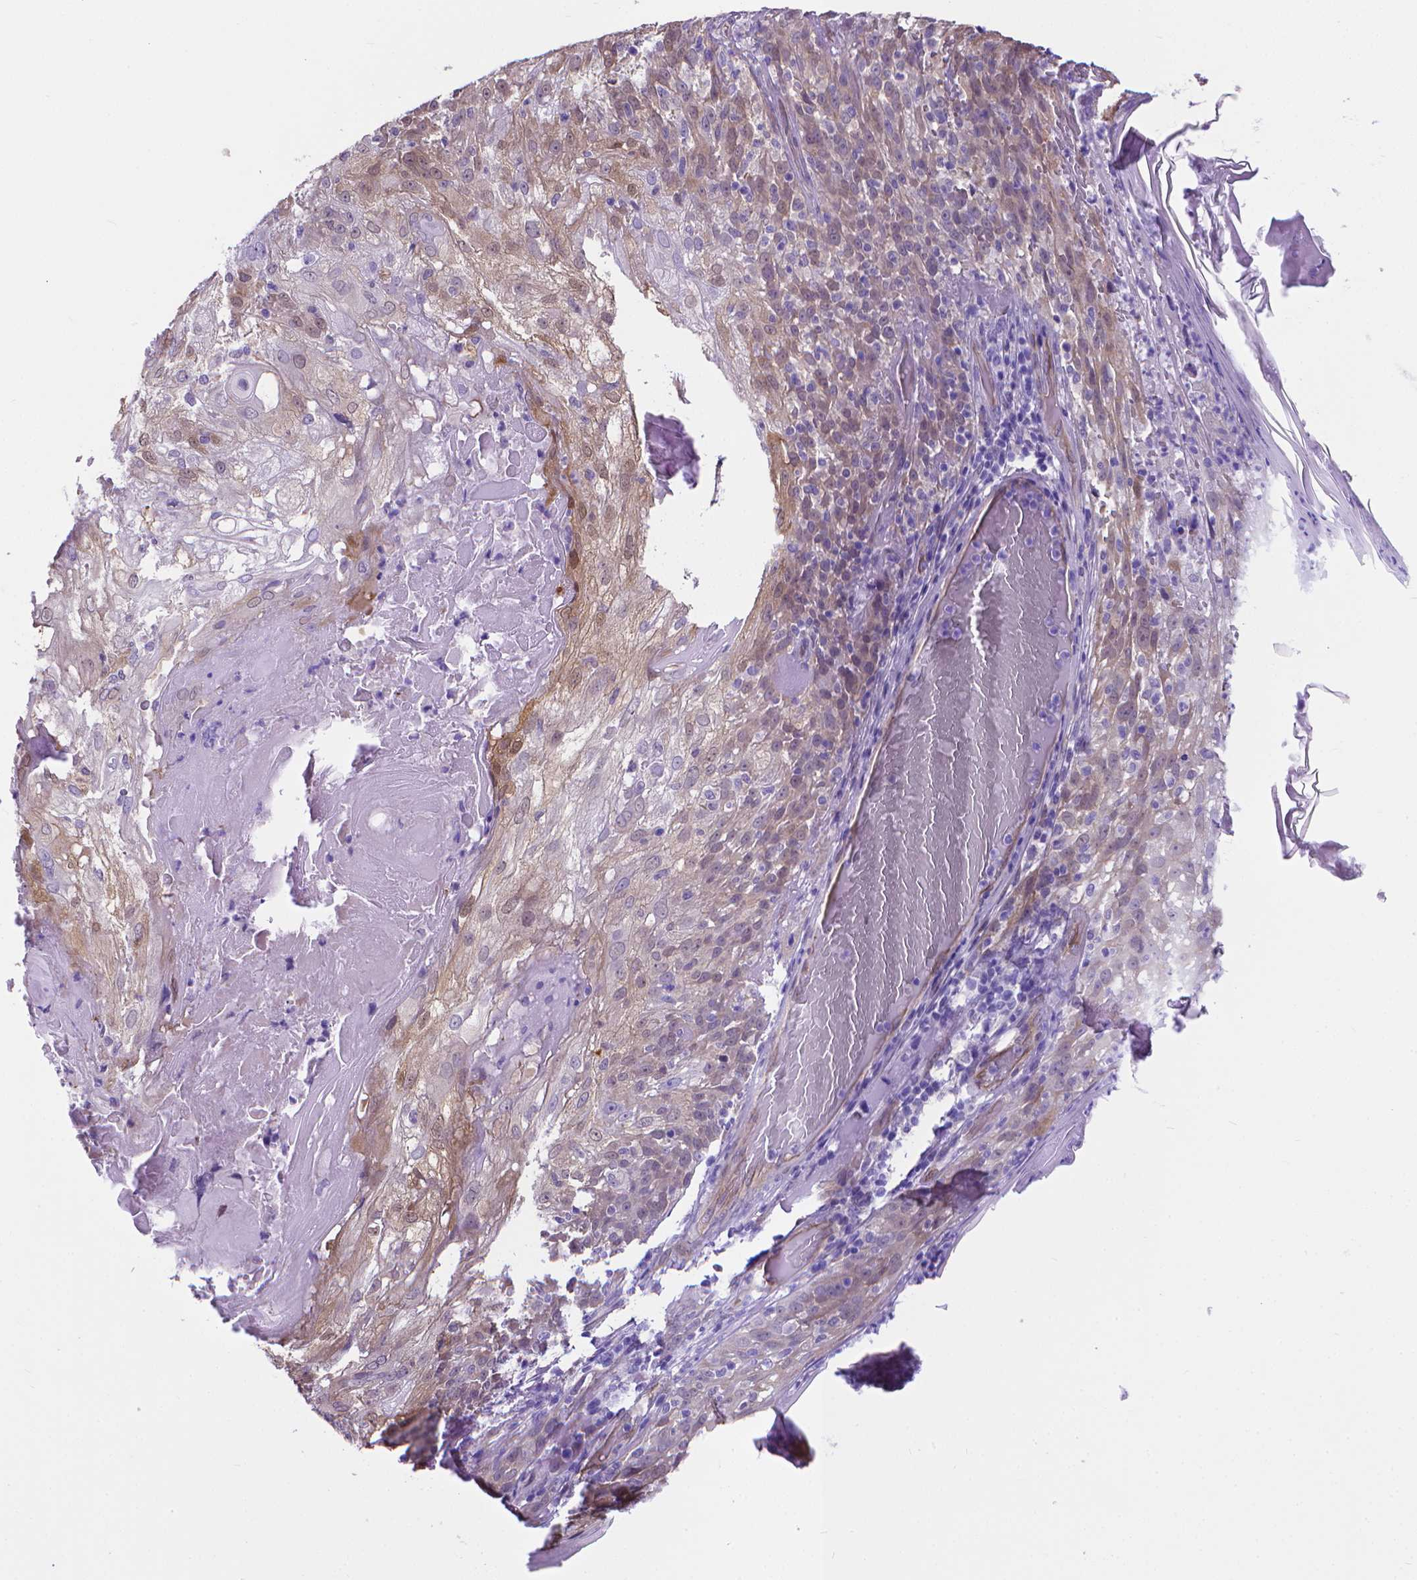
{"staining": {"intensity": "moderate", "quantity": "<25%", "location": "nuclear"}, "tissue": "skin cancer", "cell_type": "Tumor cells", "image_type": "cancer", "snomed": [{"axis": "morphology", "description": "Normal tissue, NOS"}, {"axis": "morphology", "description": "Squamous cell carcinoma, NOS"}, {"axis": "topography", "description": "Skin"}], "caption": "Approximately <25% of tumor cells in human squamous cell carcinoma (skin) demonstrate moderate nuclear protein positivity as visualized by brown immunohistochemical staining.", "gene": "CLIC4", "patient": {"sex": "female", "age": 83}}